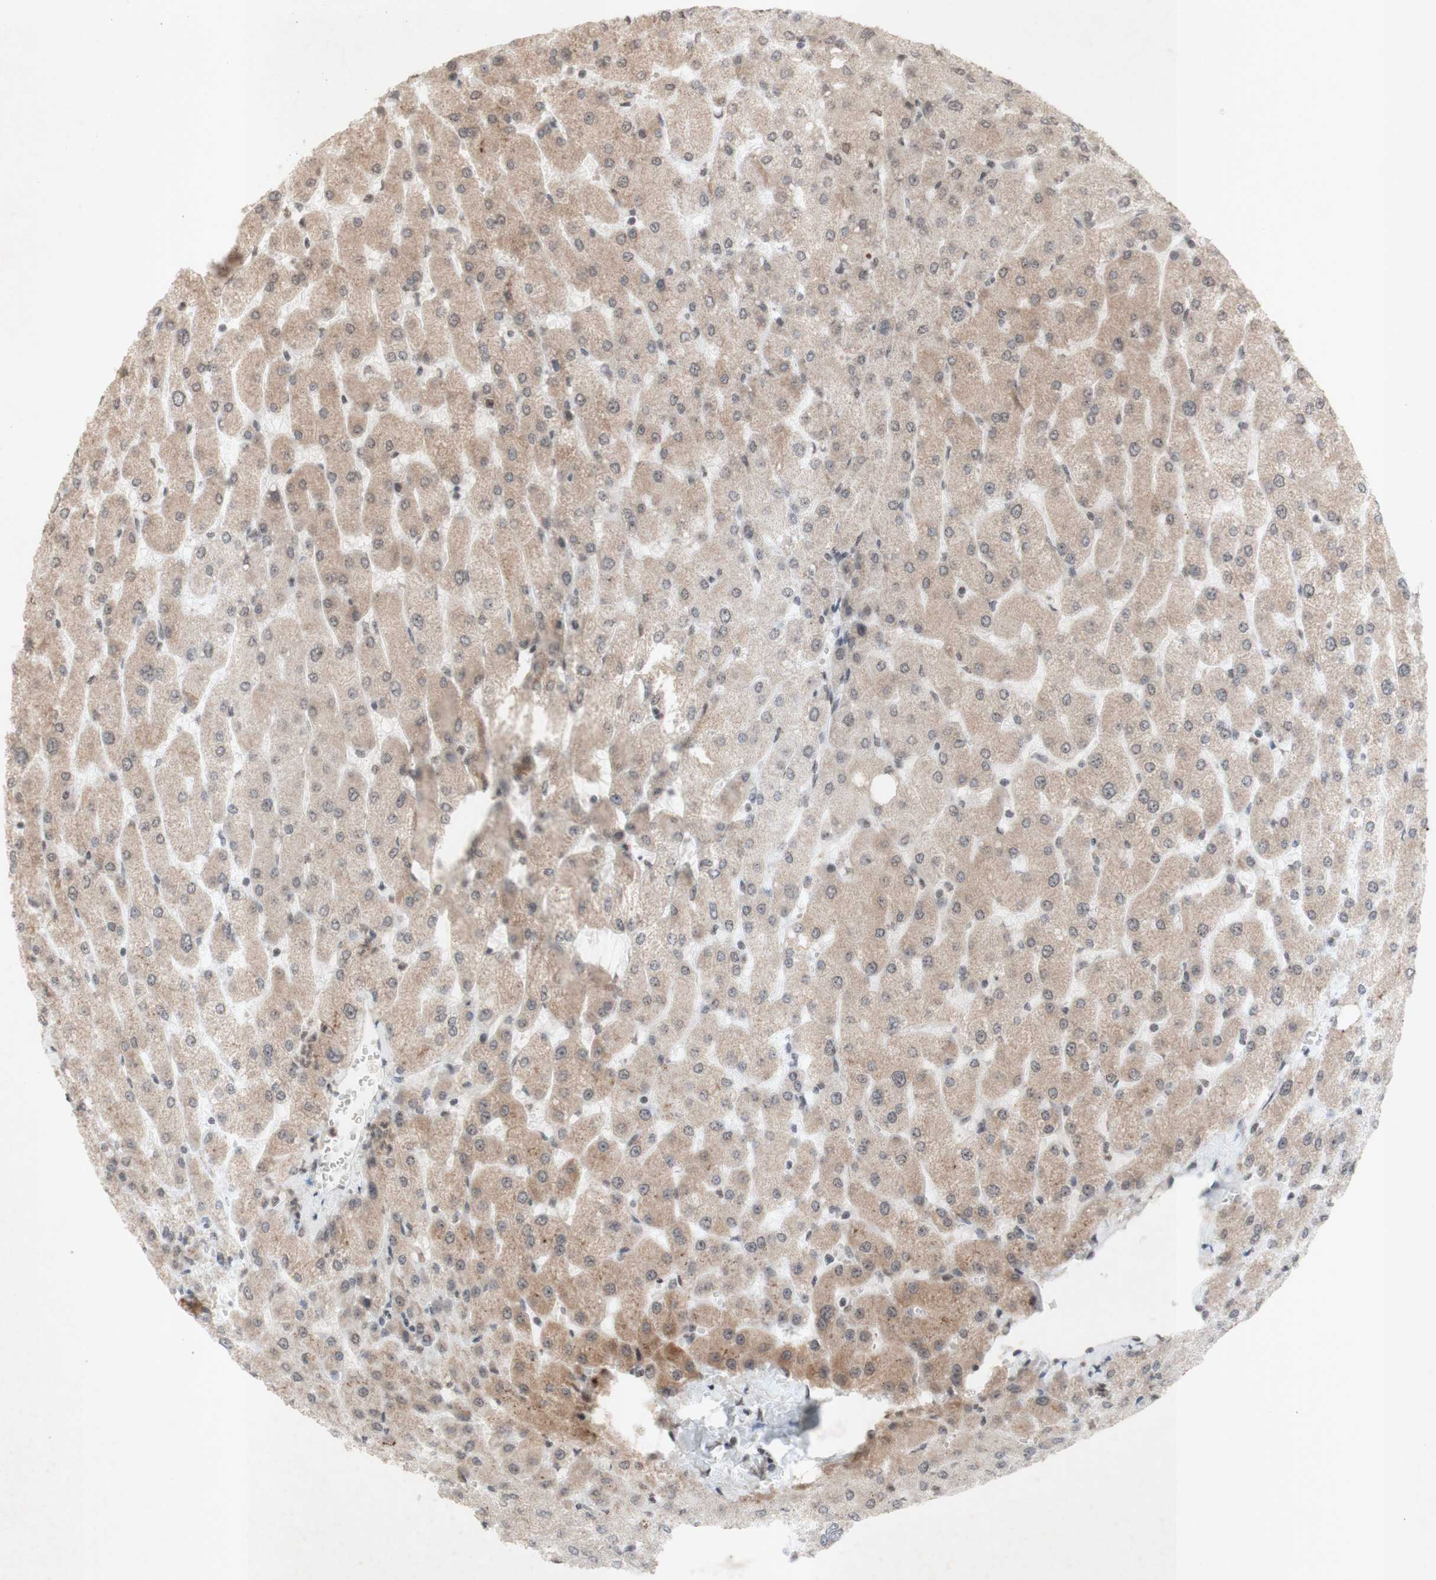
{"staining": {"intensity": "negative", "quantity": "none", "location": "none"}, "tissue": "liver", "cell_type": "Cholangiocytes", "image_type": "normal", "snomed": [{"axis": "morphology", "description": "Normal tissue, NOS"}, {"axis": "topography", "description": "Liver"}], "caption": "Immunohistochemical staining of benign liver exhibits no significant staining in cholangiocytes.", "gene": "CENPB", "patient": {"sex": "male", "age": 55}}